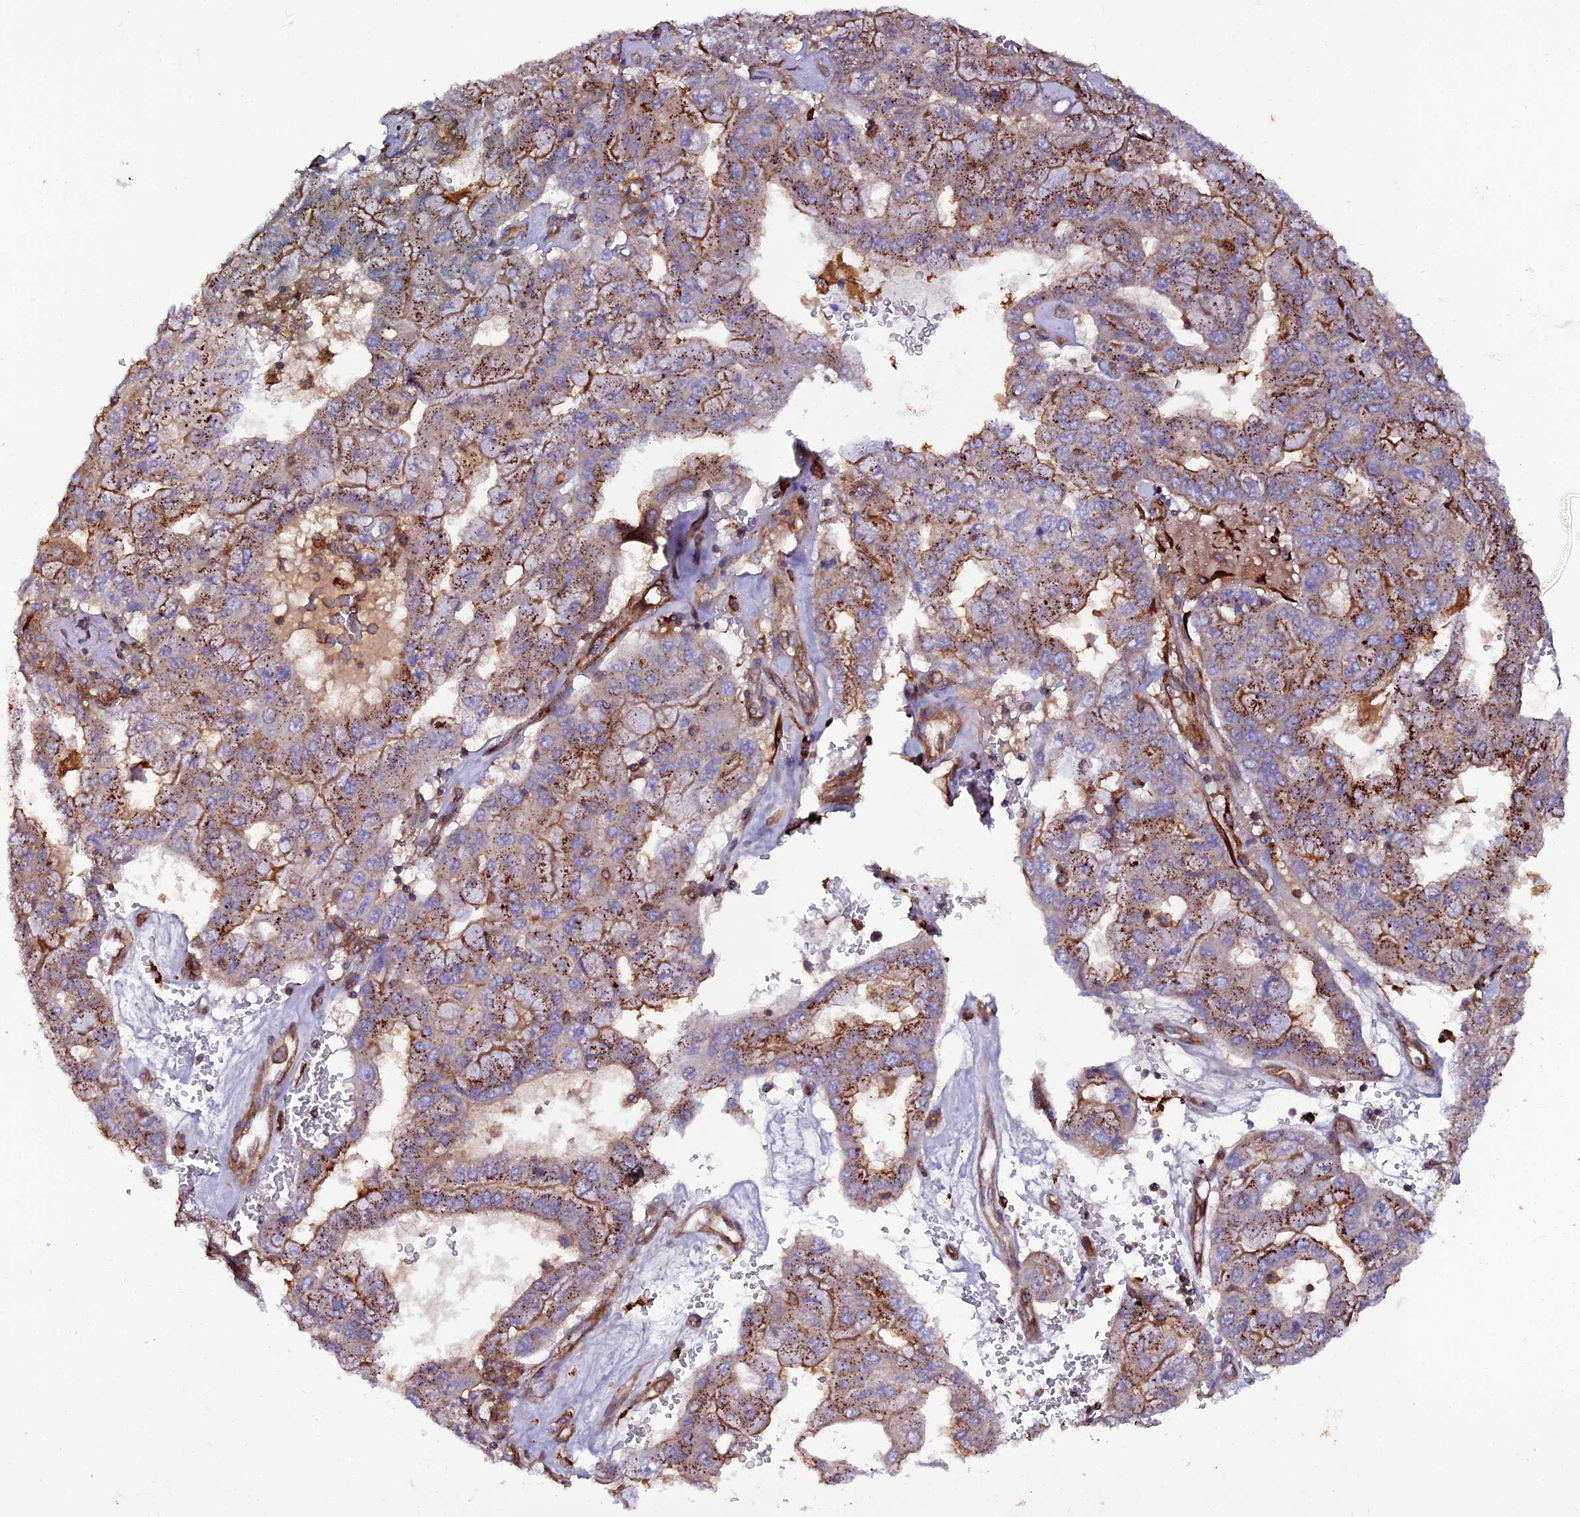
{"staining": {"intensity": "moderate", "quantity": ">75%", "location": "cytoplasmic/membranous"}, "tissue": "pancreatic cancer", "cell_type": "Tumor cells", "image_type": "cancer", "snomed": [{"axis": "morphology", "description": "Adenocarcinoma, NOS"}, {"axis": "topography", "description": "Pancreas"}], "caption": "This micrograph exhibits pancreatic cancer stained with immunohistochemistry (IHC) to label a protein in brown. The cytoplasmic/membranous of tumor cells show moderate positivity for the protein. Nuclei are counter-stained blue.", "gene": "TRPV2", "patient": {"sex": "male", "age": 51}}